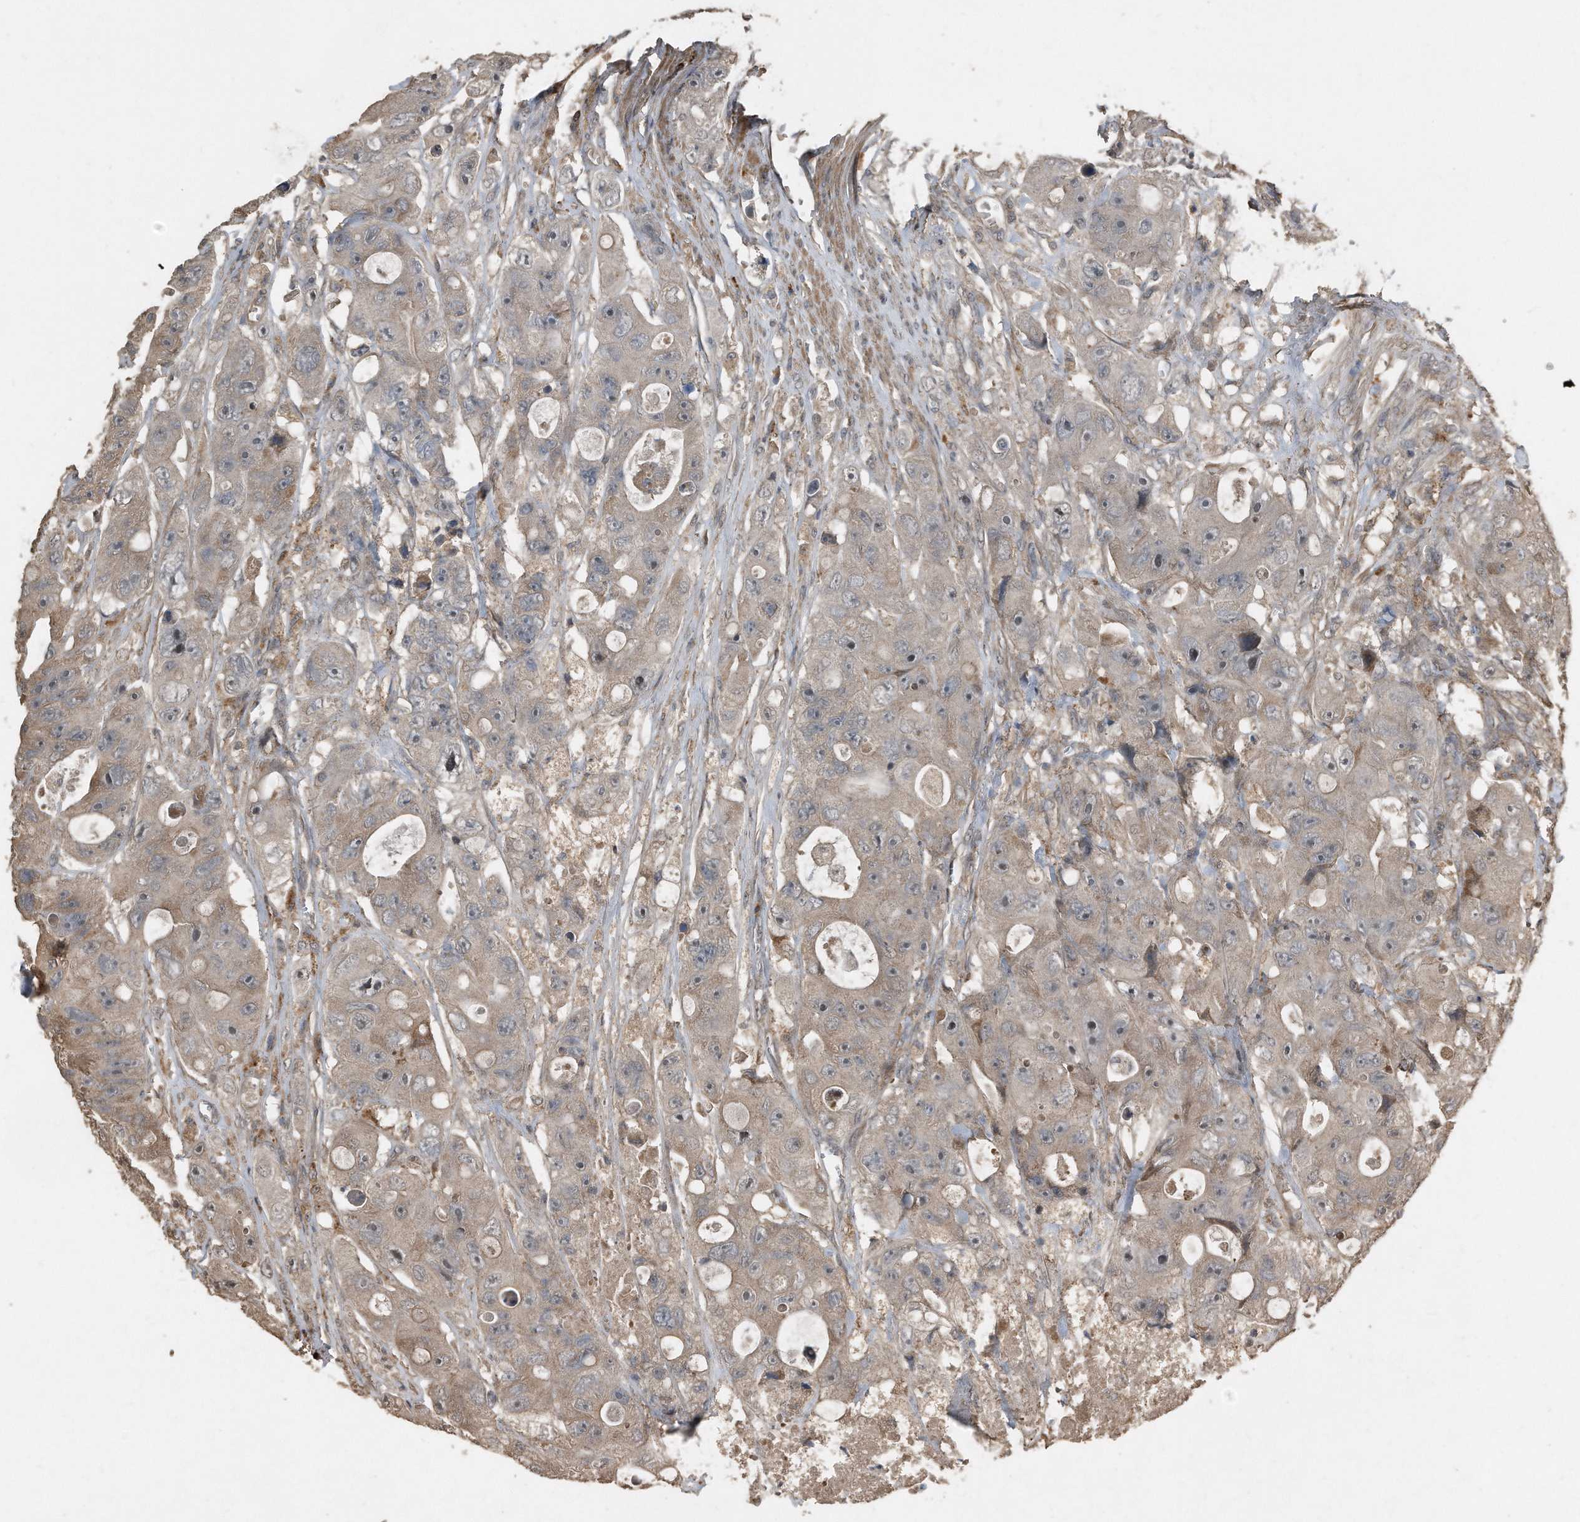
{"staining": {"intensity": "weak", "quantity": "25%-75%", "location": "cytoplasmic/membranous"}, "tissue": "colorectal cancer", "cell_type": "Tumor cells", "image_type": "cancer", "snomed": [{"axis": "morphology", "description": "Adenocarcinoma, NOS"}, {"axis": "topography", "description": "Colon"}], "caption": "The photomicrograph displays immunohistochemical staining of colorectal adenocarcinoma. There is weak cytoplasmic/membranous positivity is identified in about 25%-75% of tumor cells.", "gene": "ANKRD10", "patient": {"sex": "female", "age": 46}}